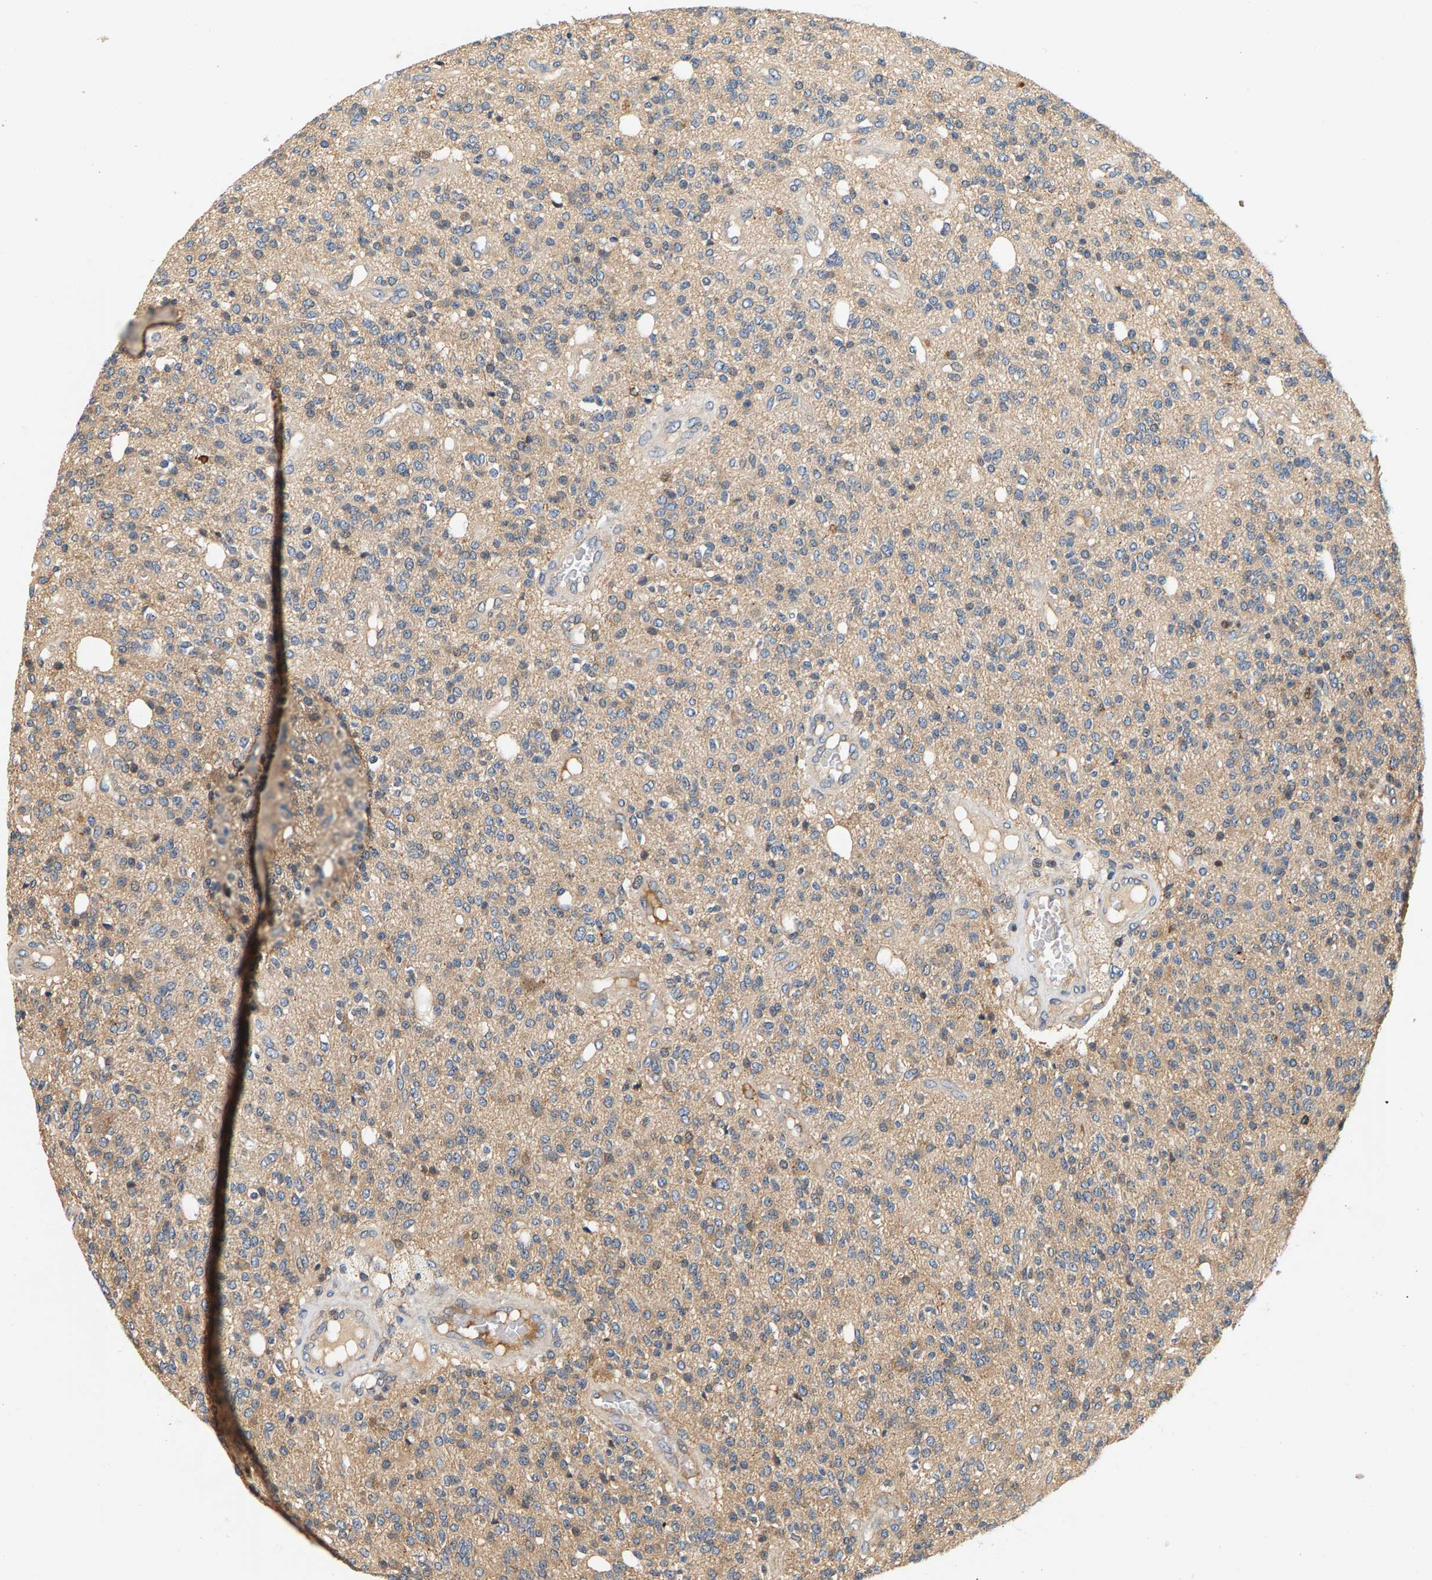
{"staining": {"intensity": "weak", "quantity": ">75%", "location": "cytoplasmic/membranous"}, "tissue": "glioma", "cell_type": "Tumor cells", "image_type": "cancer", "snomed": [{"axis": "morphology", "description": "Glioma, malignant, High grade"}, {"axis": "topography", "description": "Brain"}], "caption": "Glioma was stained to show a protein in brown. There is low levels of weak cytoplasmic/membranous staining in about >75% of tumor cells.", "gene": "FAM78A", "patient": {"sex": "male", "age": 34}}